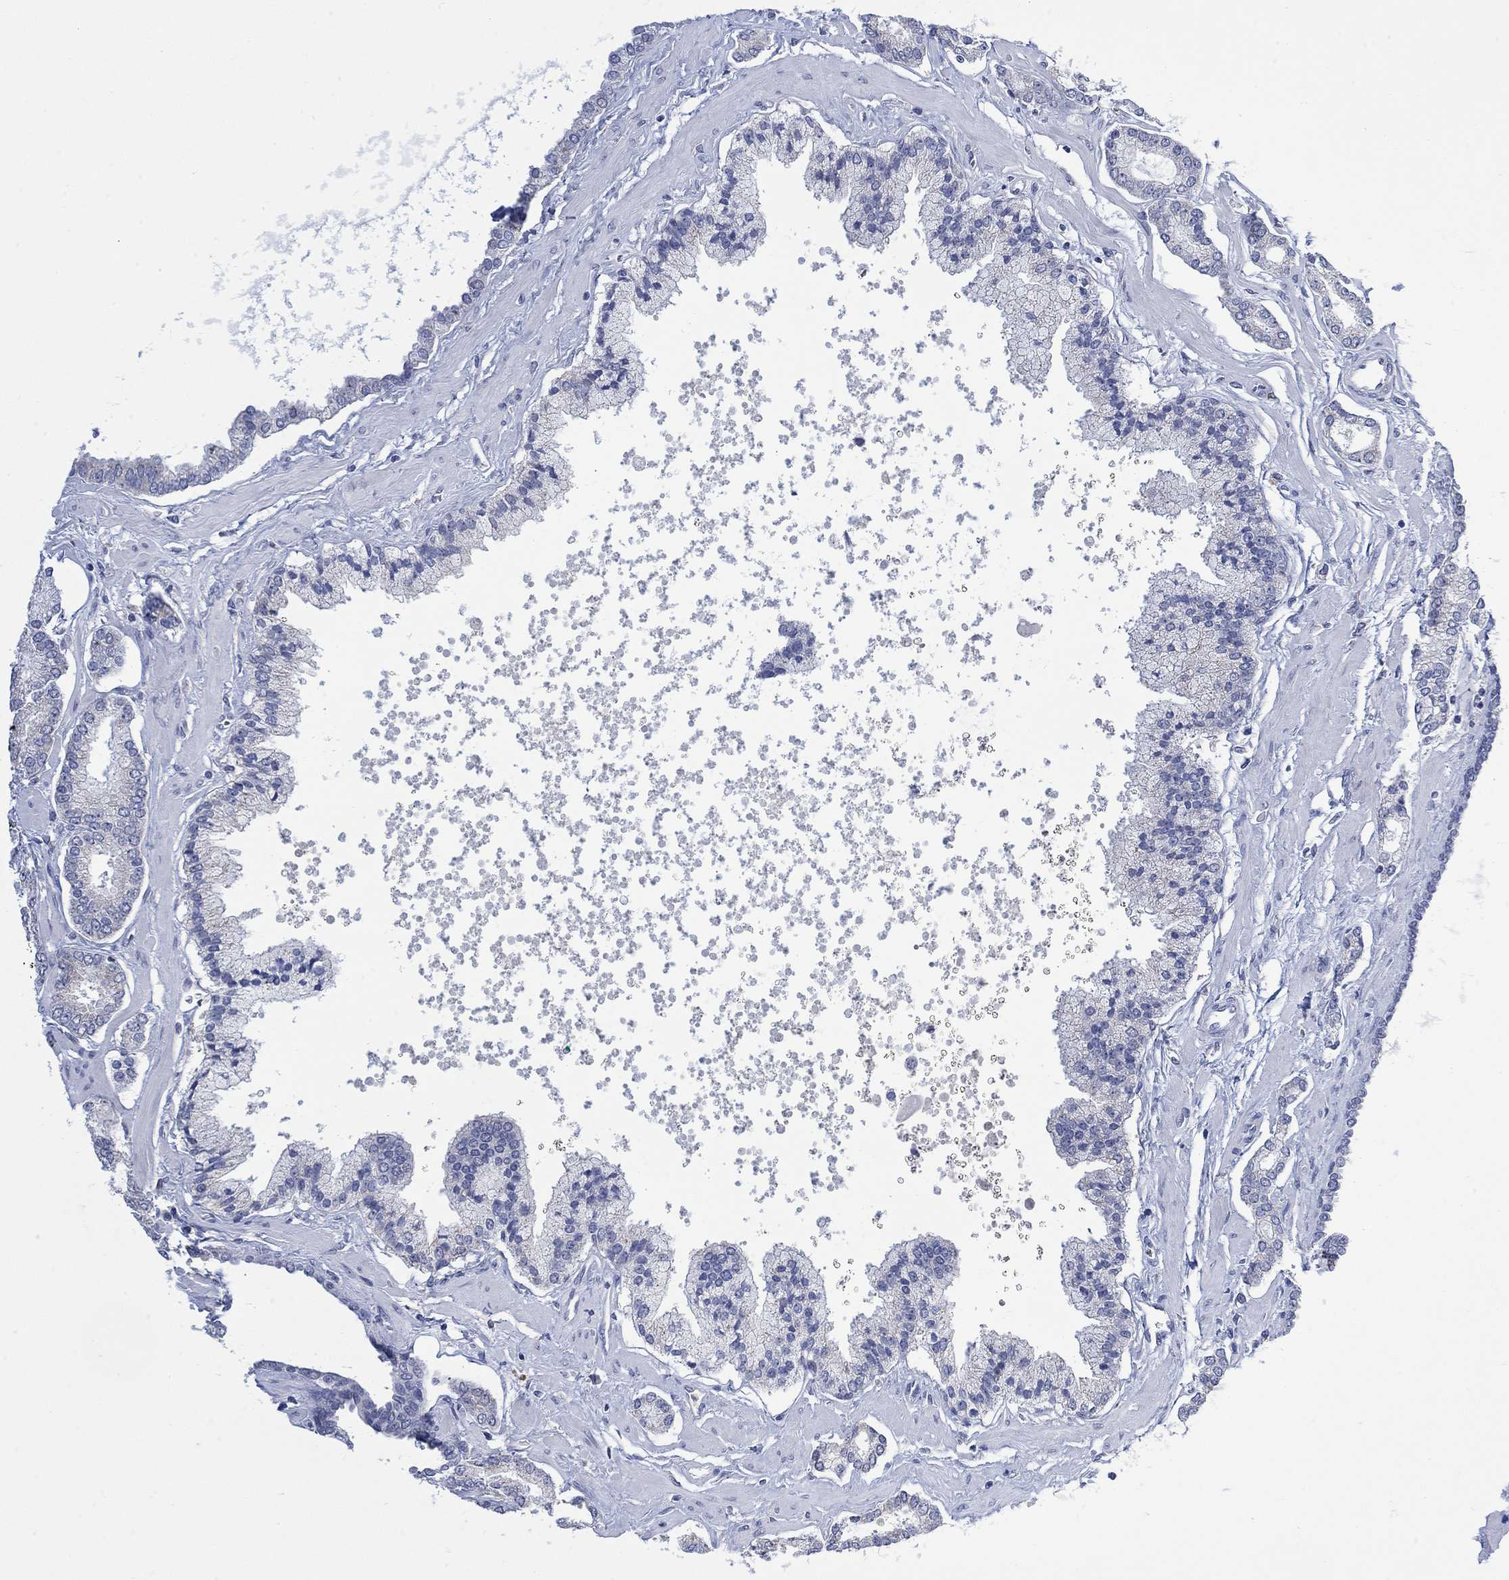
{"staining": {"intensity": "negative", "quantity": "none", "location": "none"}, "tissue": "prostate cancer", "cell_type": "Tumor cells", "image_type": "cancer", "snomed": [{"axis": "morphology", "description": "Adenocarcinoma, NOS"}, {"axis": "topography", "description": "Prostate"}], "caption": "An immunohistochemistry (IHC) micrograph of prostate adenocarcinoma is shown. There is no staining in tumor cells of prostate adenocarcinoma. The staining is performed using DAB (3,3'-diaminobenzidine) brown chromogen with nuclei counter-stained in using hematoxylin.", "gene": "FBP2", "patient": {"sex": "male", "age": 63}}